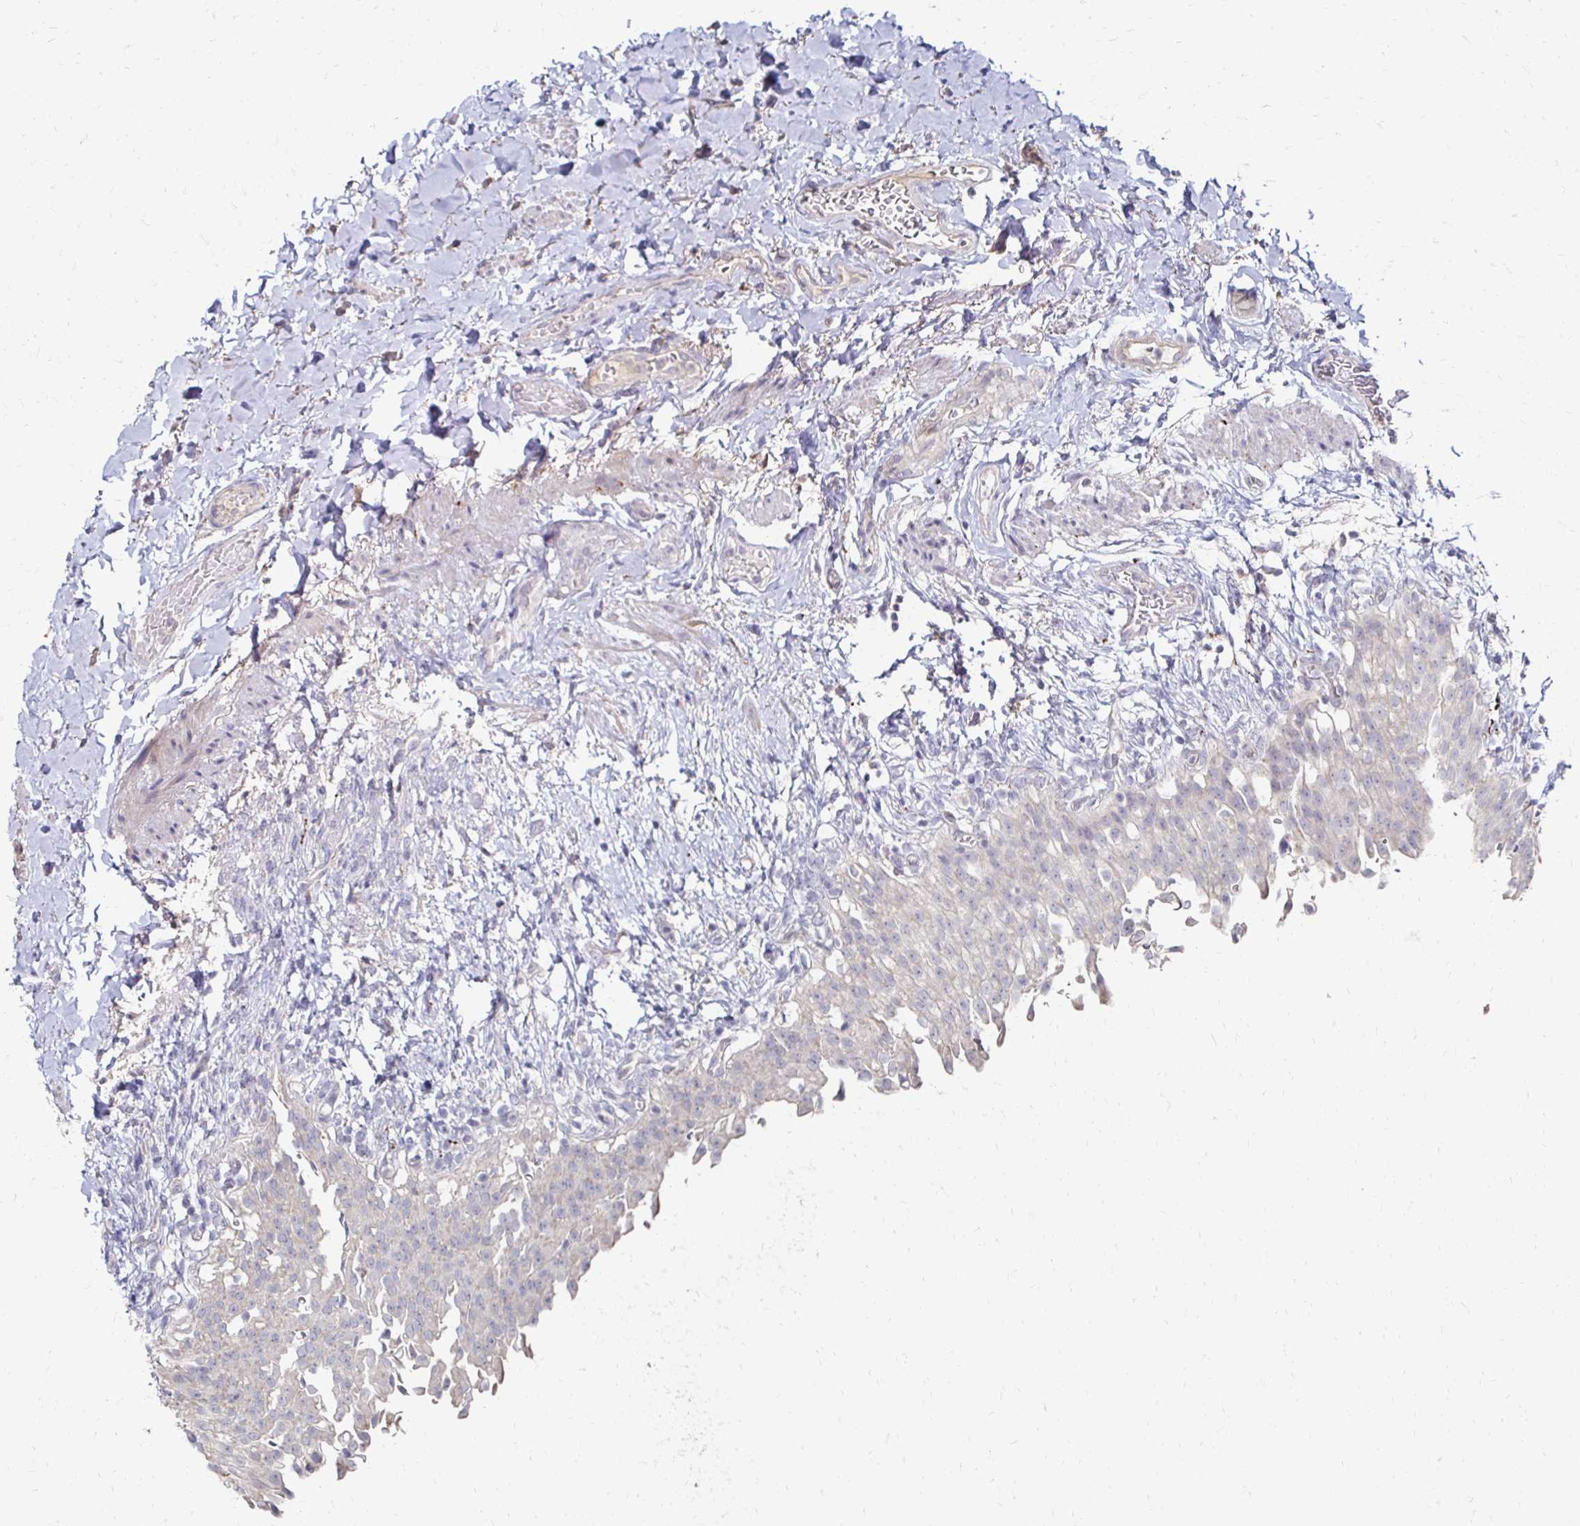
{"staining": {"intensity": "negative", "quantity": "none", "location": "none"}, "tissue": "urinary bladder", "cell_type": "Urothelial cells", "image_type": "normal", "snomed": [{"axis": "morphology", "description": "Normal tissue, NOS"}, {"axis": "topography", "description": "Urinary bladder"}, {"axis": "topography", "description": "Peripheral nerve tissue"}], "caption": "Benign urinary bladder was stained to show a protein in brown. There is no significant expression in urothelial cells. (Stains: DAB (3,3'-diaminobenzidine) immunohistochemistry with hematoxylin counter stain, Microscopy: brightfield microscopy at high magnification).", "gene": "ZNF727", "patient": {"sex": "female", "age": 60}}